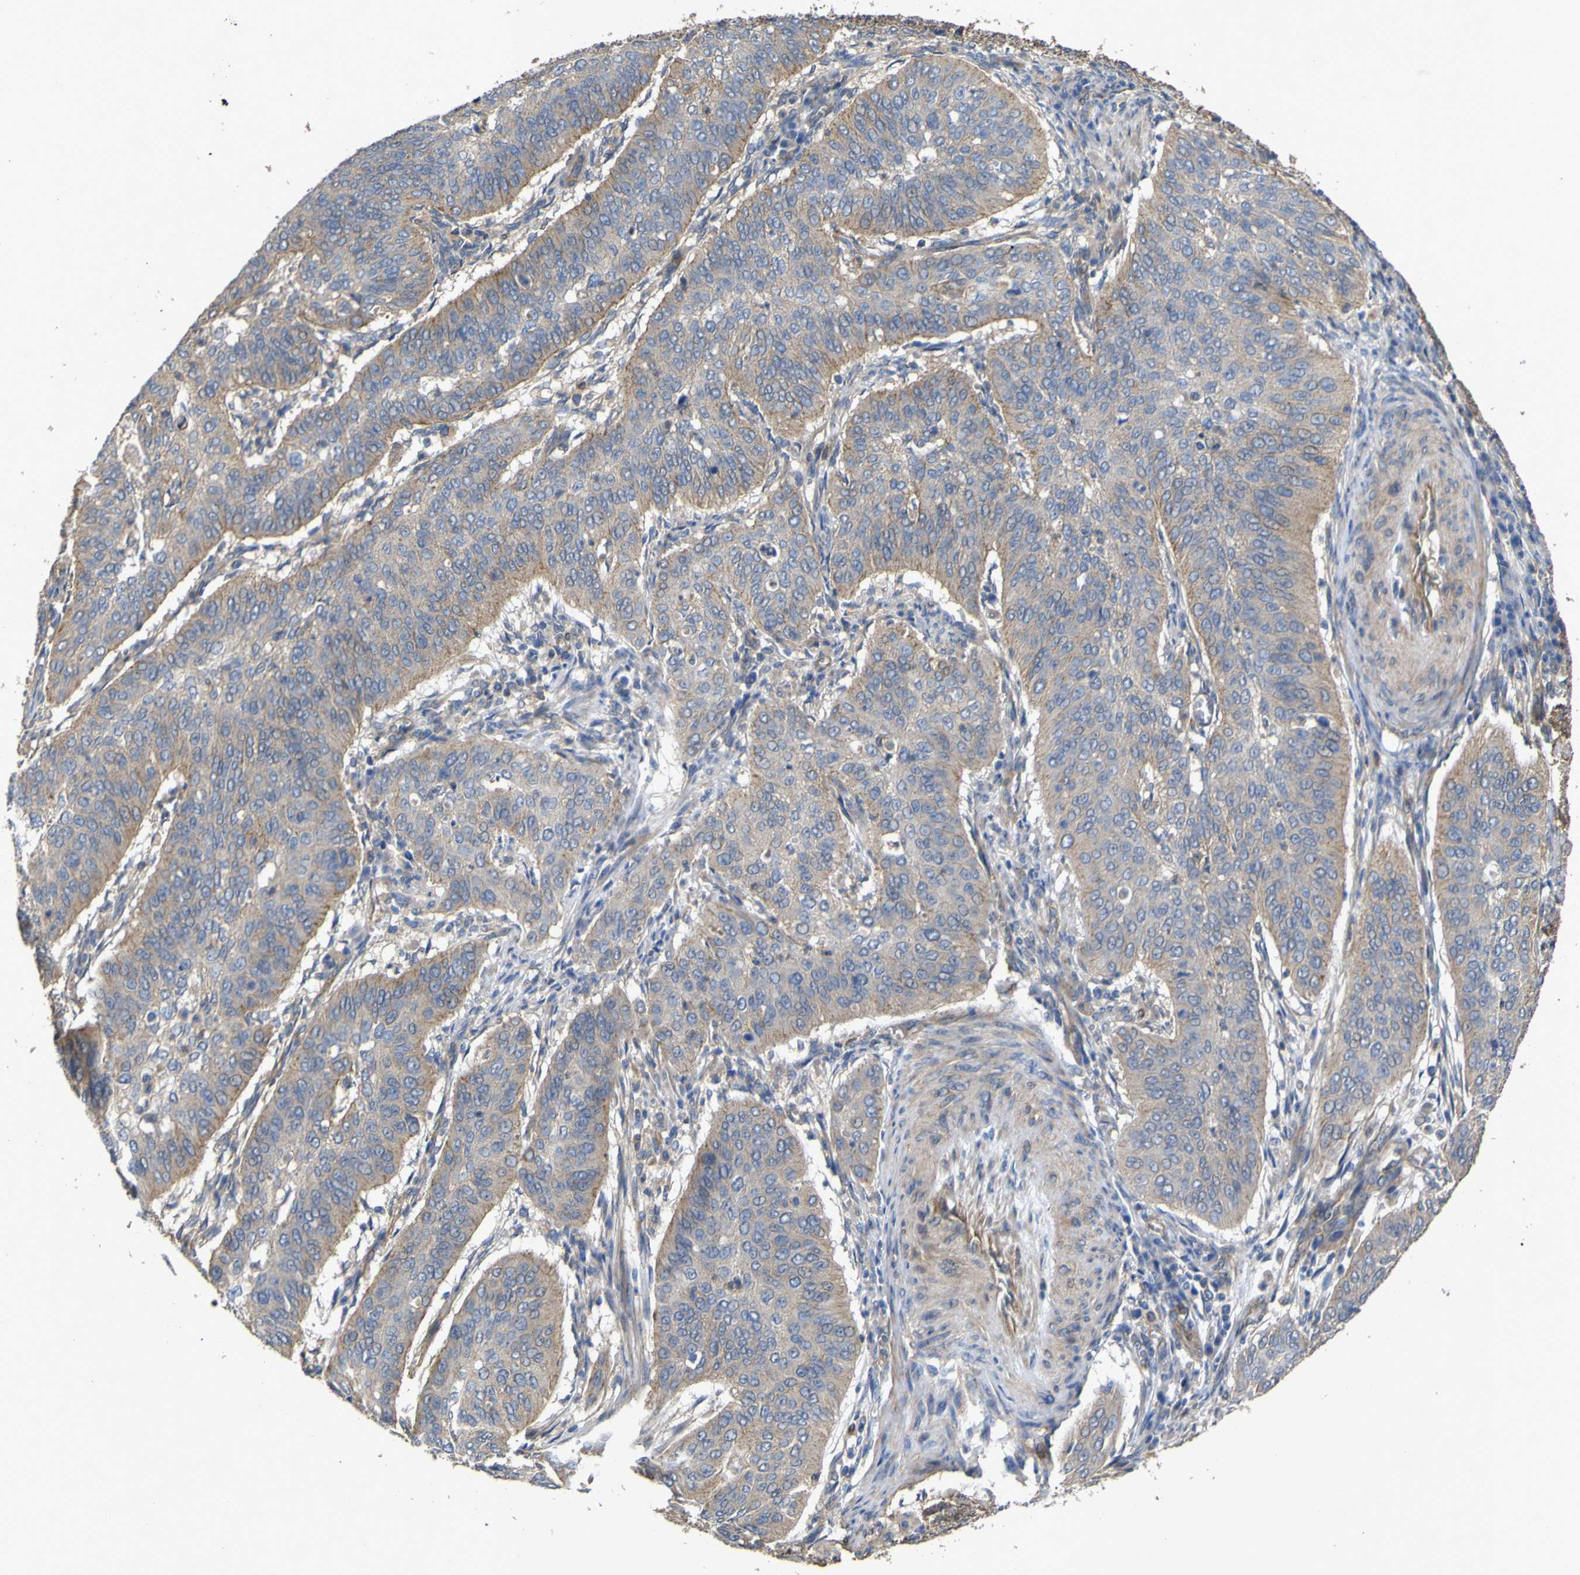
{"staining": {"intensity": "weak", "quantity": ">75%", "location": "cytoplasmic/membranous"}, "tissue": "cervical cancer", "cell_type": "Tumor cells", "image_type": "cancer", "snomed": [{"axis": "morphology", "description": "Normal tissue, NOS"}, {"axis": "morphology", "description": "Squamous cell carcinoma, NOS"}, {"axis": "topography", "description": "Cervix"}], "caption": "Human squamous cell carcinoma (cervical) stained for a protein (brown) shows weak cytoplasmic/membranous positive positivity in about >75% of tumor cells.", "gene": "TNFSF15", "patient": {"sex": "female", "age": 39}}